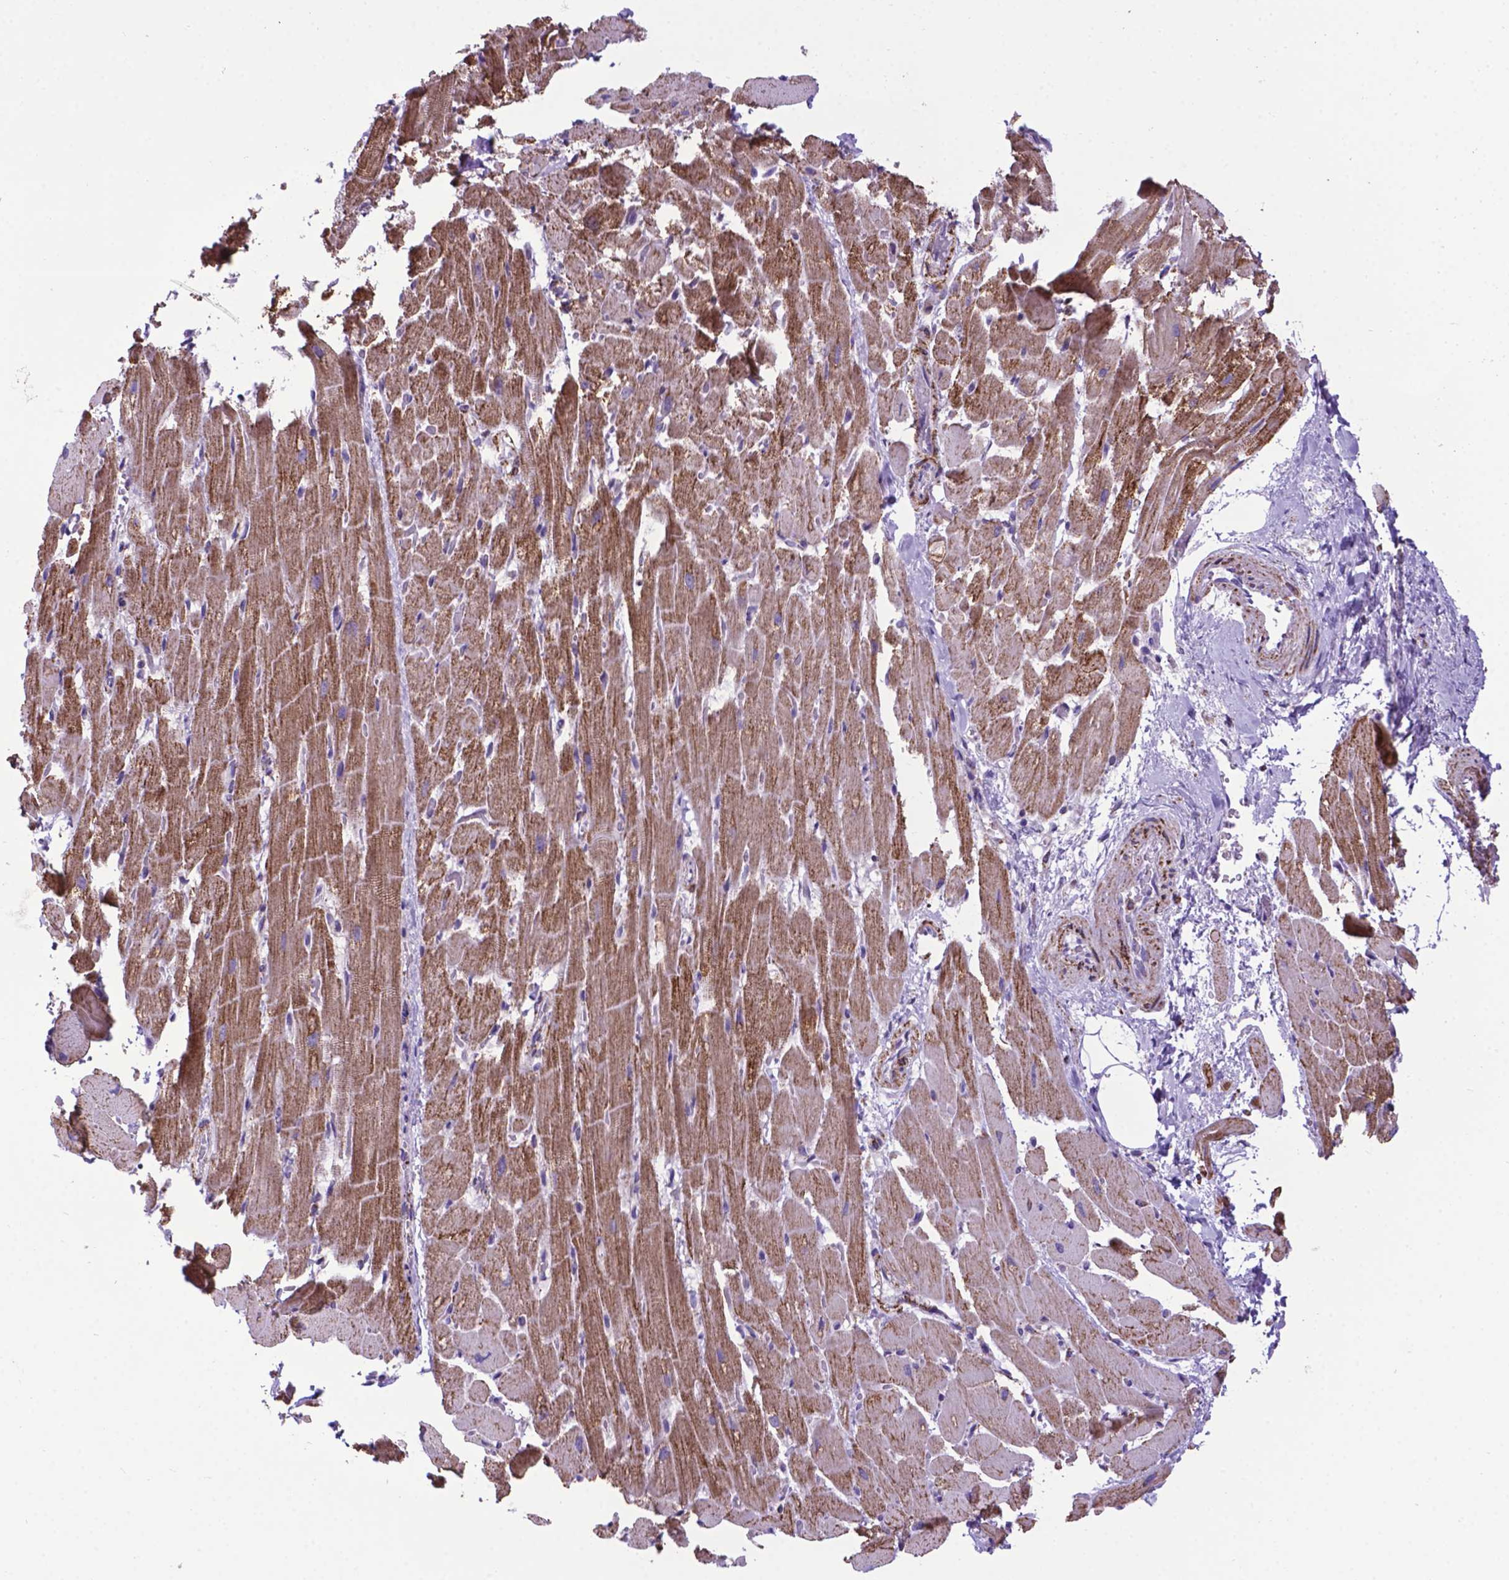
{"staining": {"intensity": "moderate", "quantity": ">75%", "location": "cytoplasmic/membranous"}, "tissue": "heart muscle", "cell_type": "Cardiomyocytes", "image_type": "normal", "snomed": [{"axis": "morphology", "description": "Normal tissue, NOS"}, {"axis": "topography", "description": "Heart"}], "caption": "DAB (3,3'-diaminobenzidine) immunohistochemical staining of benign heart muscle reveals moderate cytoplasmic/membranous protein expression in about >75% of cardiomyocytes.", "gene": "POU3F3", "patient": {"sex": "male", "age": 37}}